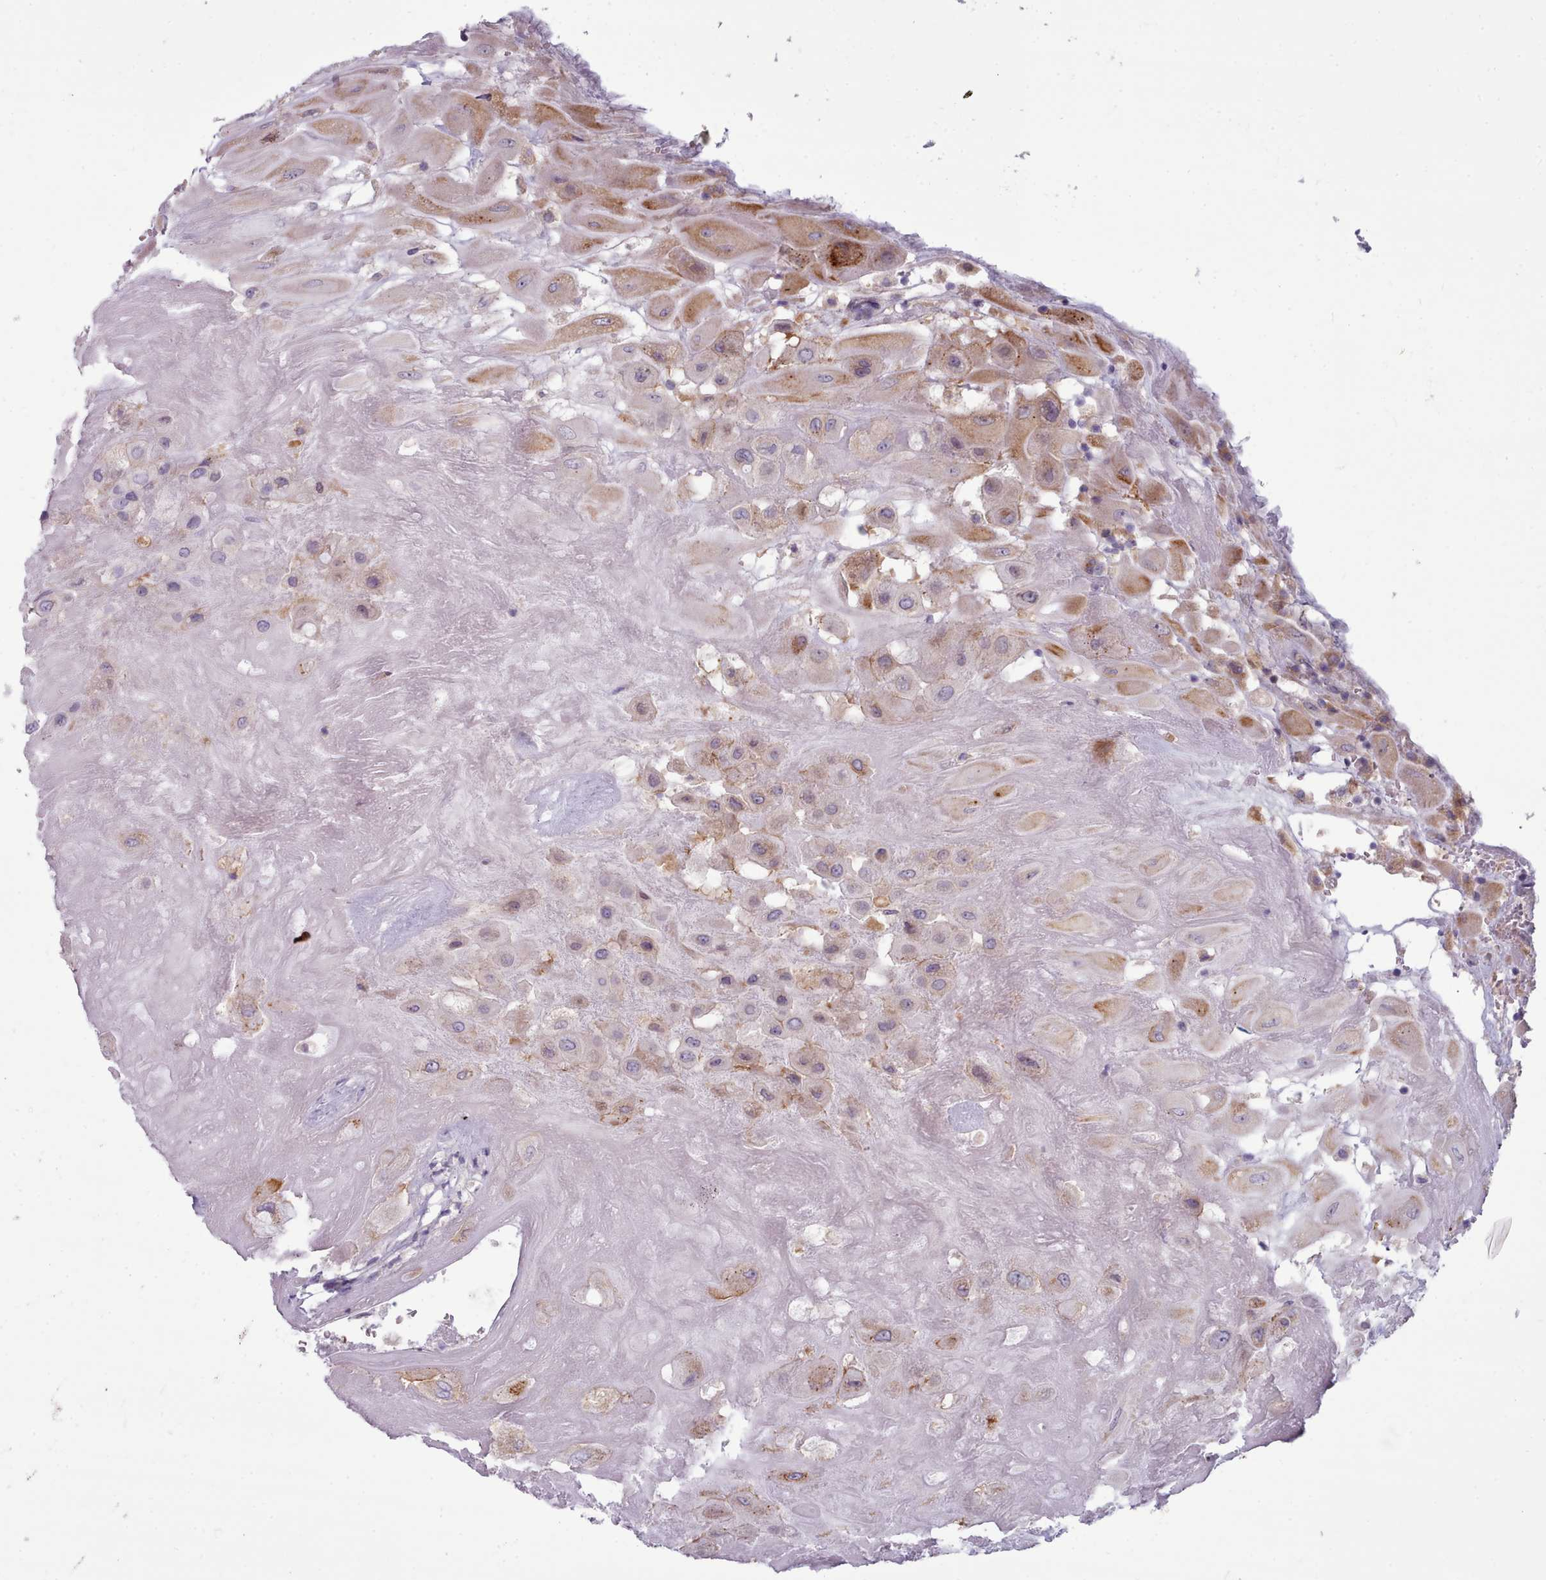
{"staining": {"intensity": "moderate", "quantity": "25%-75%", "location": "cytoplasmic/membranous"}, "tissue": "placenta", "cell_type": "Decidual cells", "image_type": "normal", "snomed": [{"axis": "morphology", "description": "Normal tissue, NOS"}, {"axis": "topography", "description": "Placenta"}], "caption": "A medium amount of moderate cytoplasmic/membranous positivity is identified in about 25%-75% of decidual cells in normal placenta.", "gene": "MYRFL", "patient": {"sex": "female", "age": 32}}